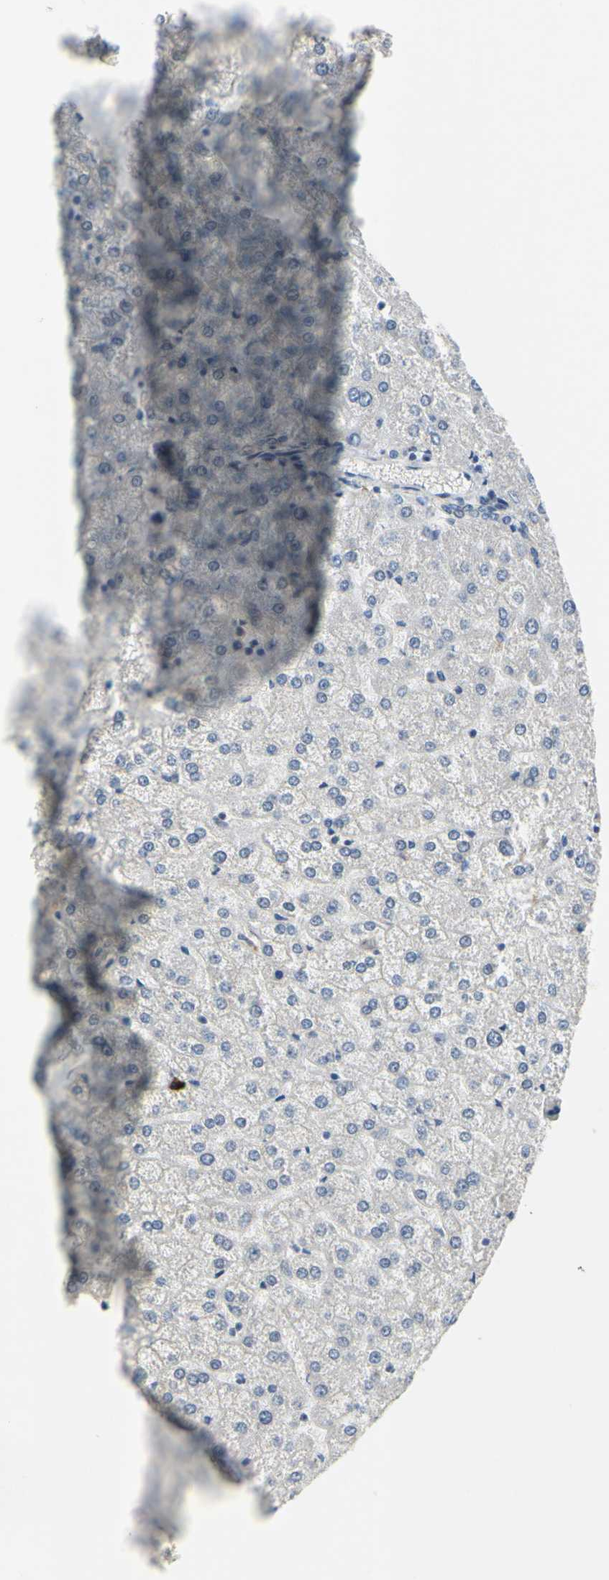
{"staining": {"intensity": "negative", "quantity": "none", "location": "none"}, "tissue": "liver", "cell_type": "Cholangiocytes", "image_type": "normal", "snomed": [{"axis": "morphology", "description": "Normal tissue, NOS"}, {"axis": "topography", "description": "Liver"}], "caption": "Immunohistochemistry (IHC) of benign liver demonstrates no staining in cholangiocytes.", "gene": "LHX9", "patient": {"sex": "female", "age": 32}}